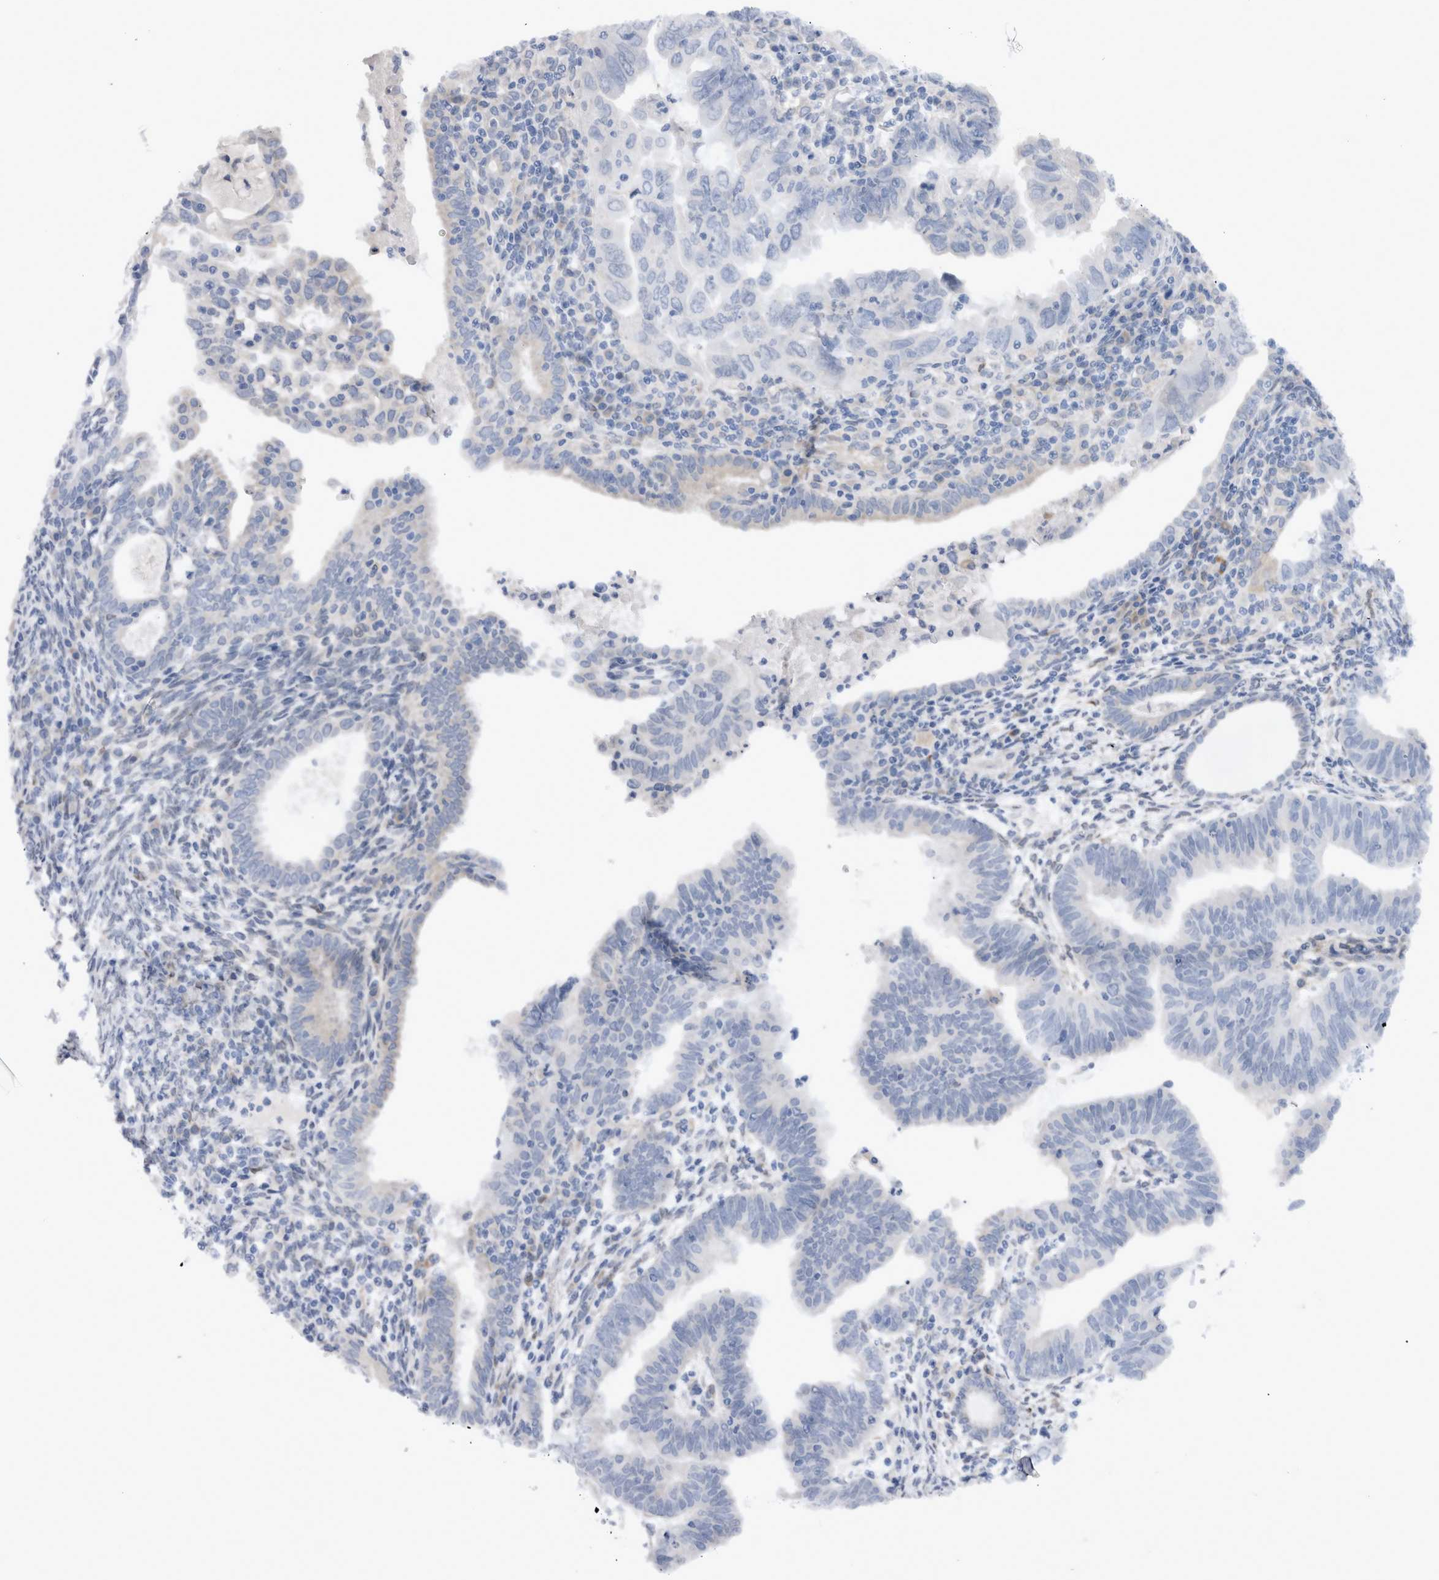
{"staining": {"intensity": "negative", "quantity": "none", "location": "none"}, "tissue": "endometrial cancer", "cell_type": "Tumor cells", "image_type": "cancer", "snomed": [{"axis": "morphology", "description": "Adenocarcinoma, NOS"}, {"axis": "topography", "description": "Uterus"}], "caption": "Image shows no significant protein positivity in tumor cells of endometrial cancer (adenocarcinoma).", "gene": "VCPIP1", "patient": {"sex": "female", "age": 77}}